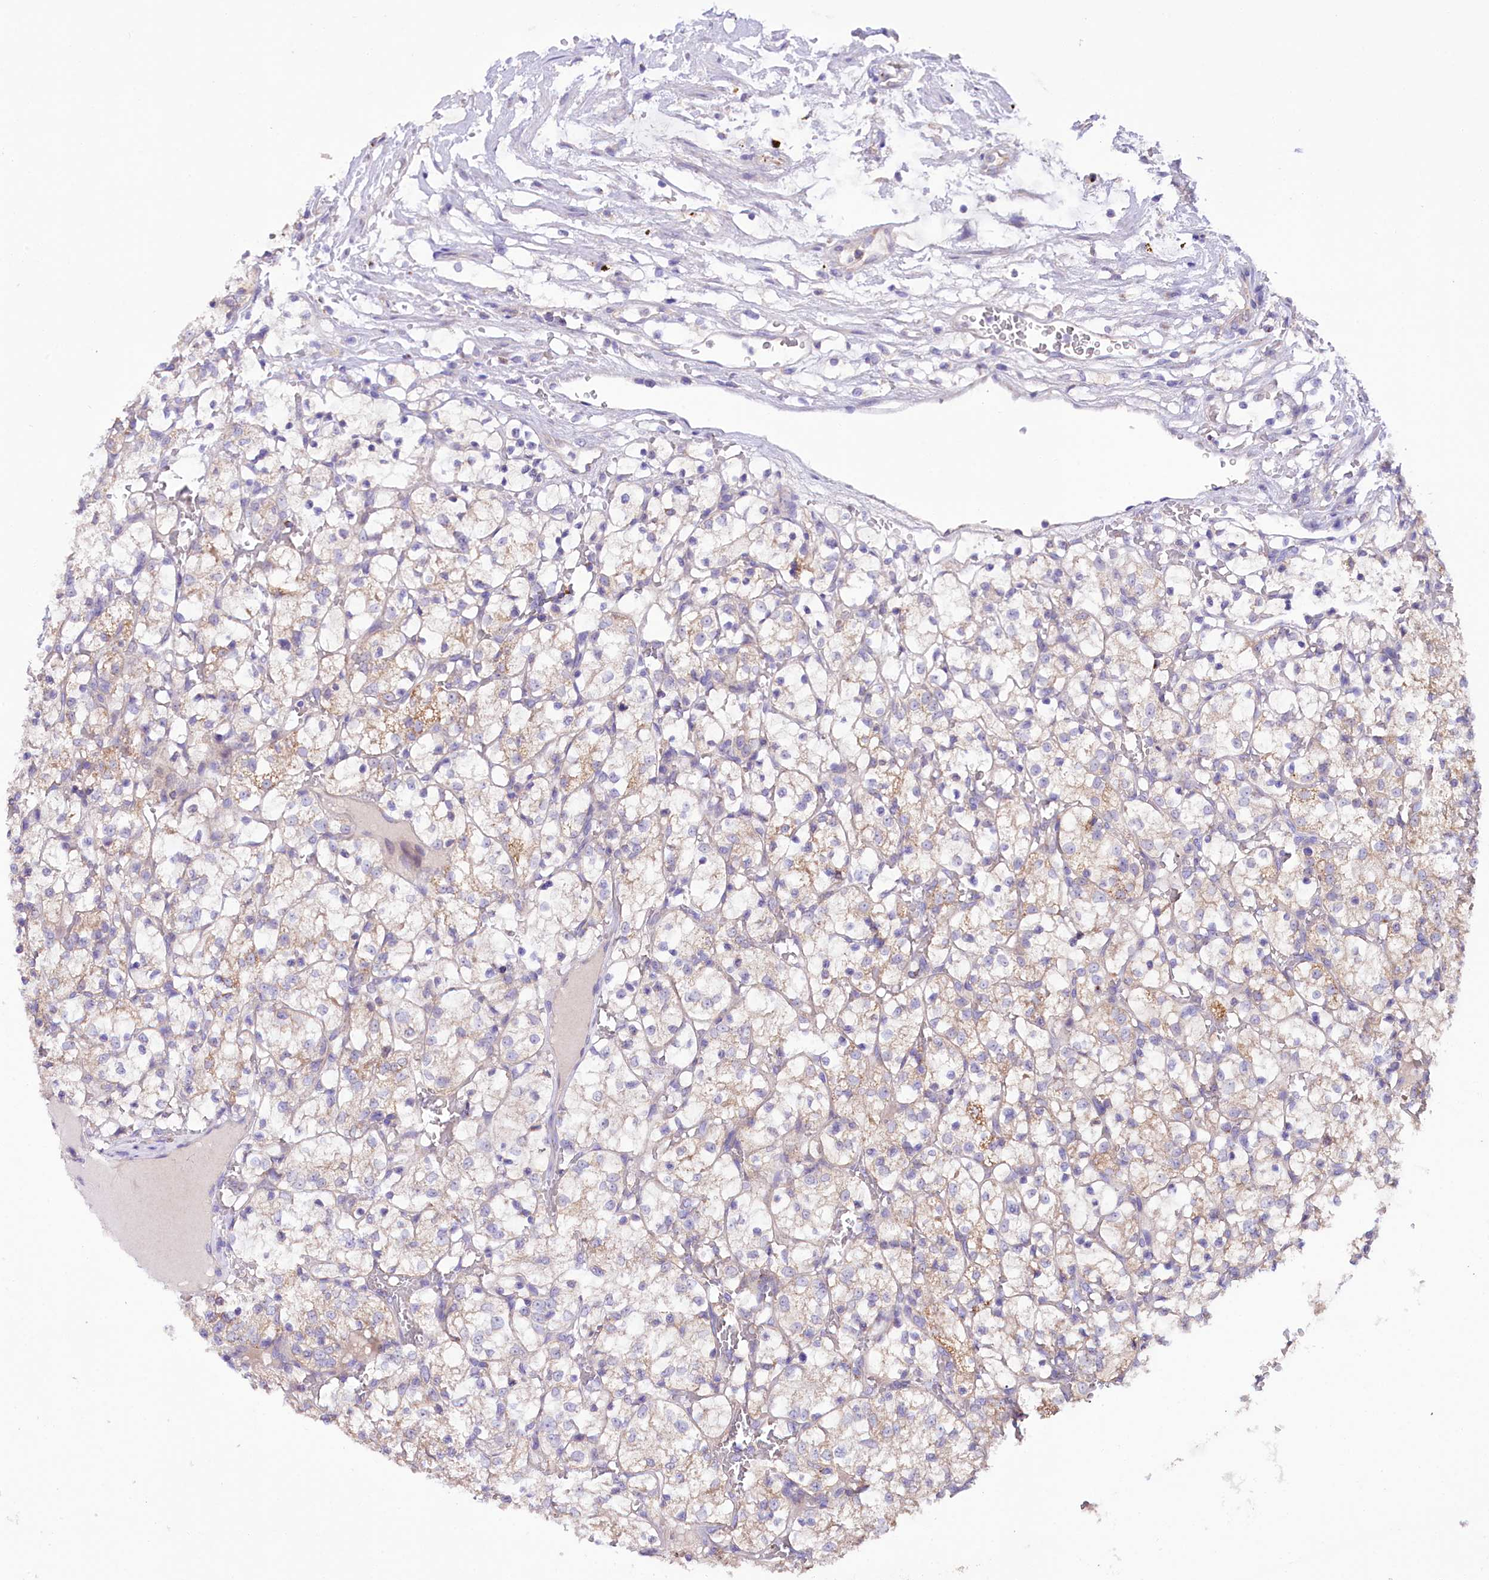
{"staining": {"intensity": "weak", "quantity": "<25%", "location": "cytoplasmic/membranous"}, "tissue": "renal cancer", "cell_type": "Tumor cells", "image_type": "cancer", "snomed": [{"axis": "morphology", "description": "Adenocarcinoma, NOS"}, {"axis": "topography", "description": "Kidney"}], "caption": "Immunohistochemical staining of renal cancer (adenocarcinoma) reveals no significant expression in tumor cells.", "gene": "ZNF45", "patient": {"sex": "female", "age": 69}}